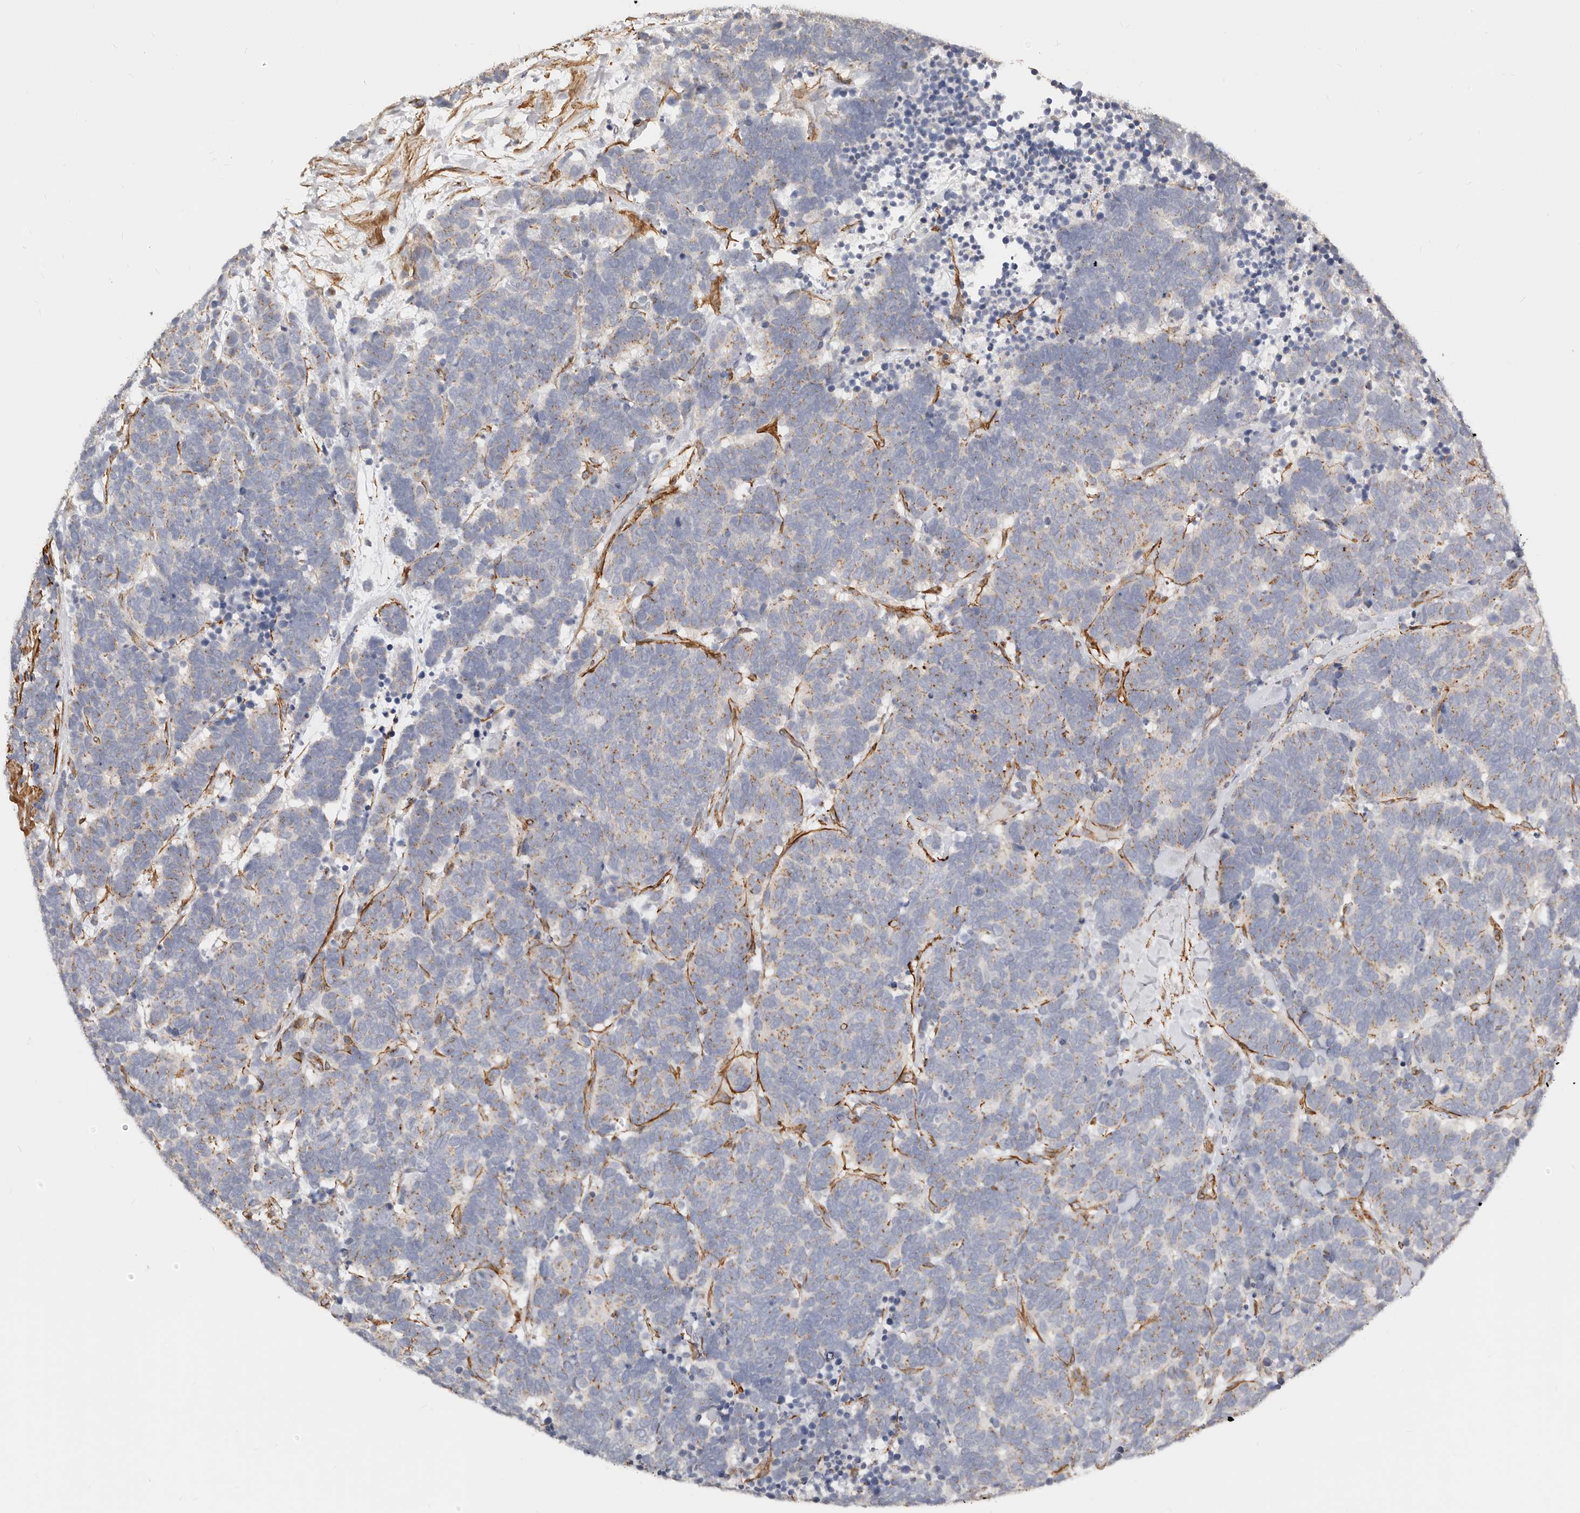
{"staining": {"intensity": "weak", "quantity": "25%-75%", "location": "cytoplasmic/membranous"}, "tissue": "carcinoid", "cell_type": "Tumor cells", "image_type": "cancer", "snomed": [{"axis": "morphology", "description": "Carcinoma, NOS"}, {"axis": "morphology", "description": "Carcinoid, malignant, NOS"}, {"axis": "topography", "description": "Urinary bladder"}], "caption": "There is low levels of weak cytoplasmic/membranous expression in tumor cells of carcinoma, as demonstrated by immunohistochemical staining (brown color).", "gene": "RABAC1", "patient": {"sex": "male", "age": 57}}